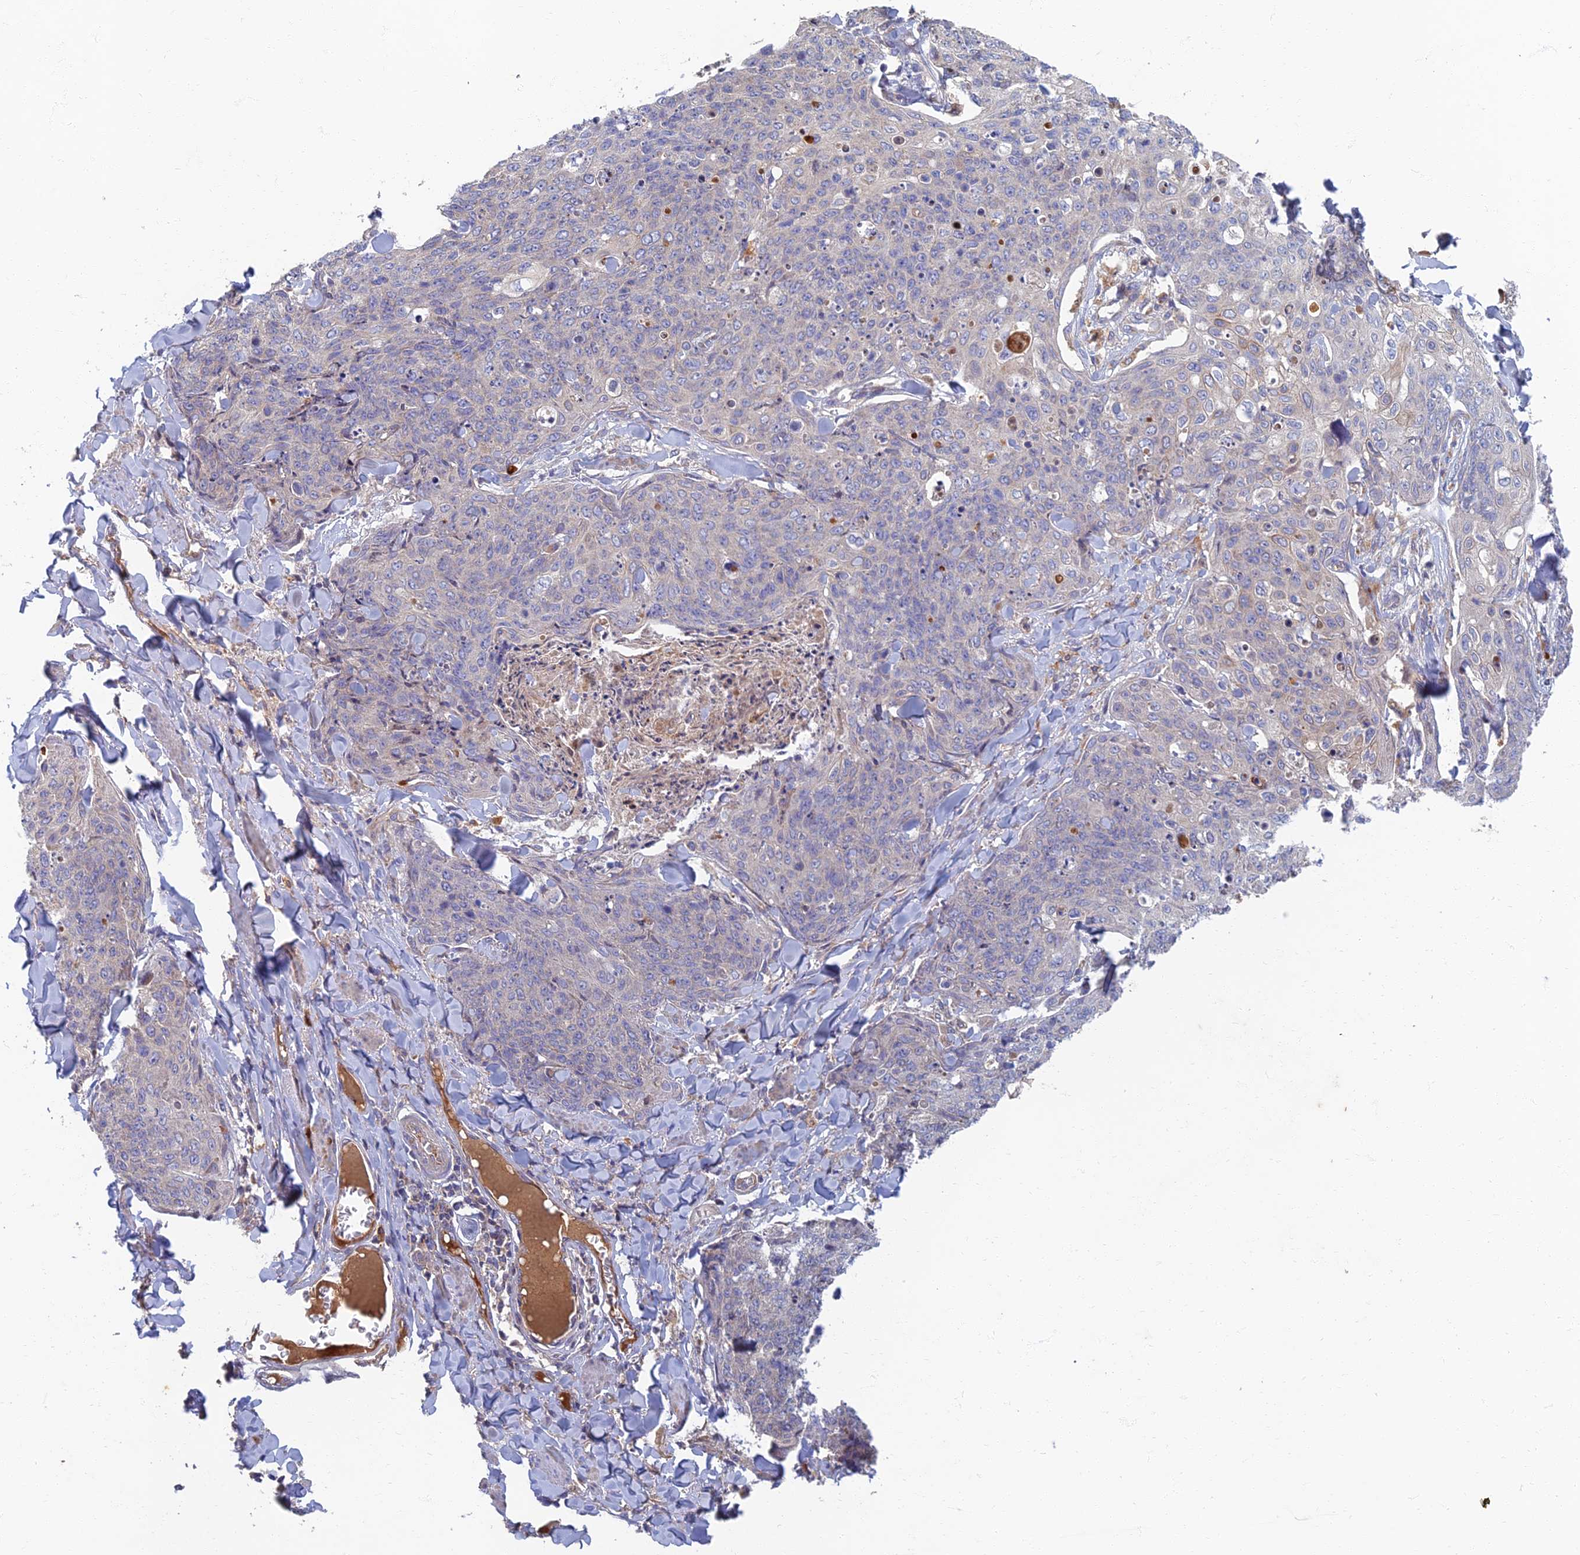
{"staining": {"intensity": "negative", "quantity": "none", "location": "none"}, "tissue": "skin cancer", "cell_type": "Tumor cells", "image_type": "cancer", "snomed": [{"axis": "morphology", "description": "Squamous cell carcinoma, NOS"}, {"axis": "topography", "description": "Skin"}, {"axis": "topography", "description": "Vulva"}], "caption": "DAB immunohistochemical staining of human squamous cell carcinoma (skin) shows no significant positivity in tumor cells.", "gene": "SOGA1", "patient": {"sex": "female", "age": 85}}